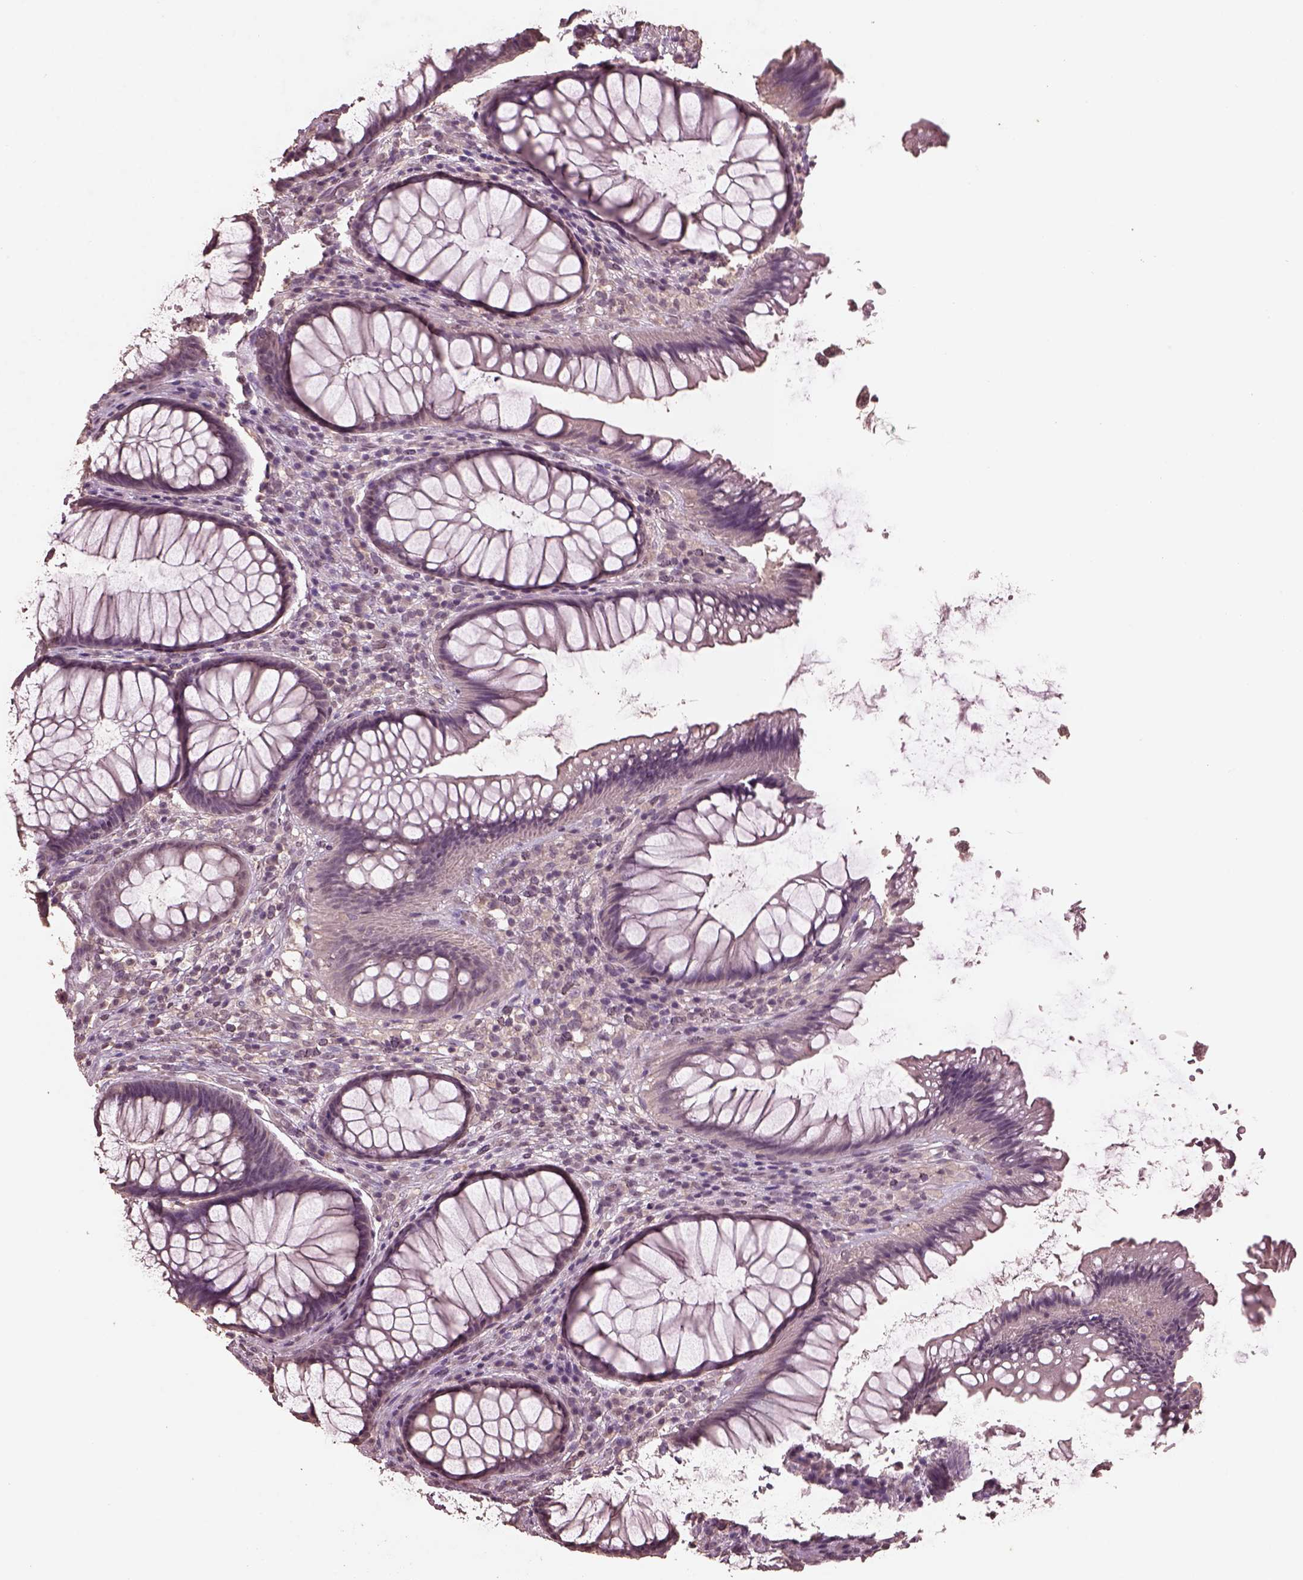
{"staining": {"intensity": "negative", "quantity": "none", "location": "none"}, "tissue": "rectum", "cell_type": "Glandular cells", "image_type": "normal", "snomed": [{"axis": "morphology", "description": "Normal tissue, NOS"}, {"axis": "topography", "description": "Smooth muscle"}, {"axis": "topography", "description": "Rectum"}], "caption": "The photomicrograph displays no staining of glandular cells in unremarkable rectum.", "gene": "CPT1C", "patient": {"sex": "male", "age": 53}}